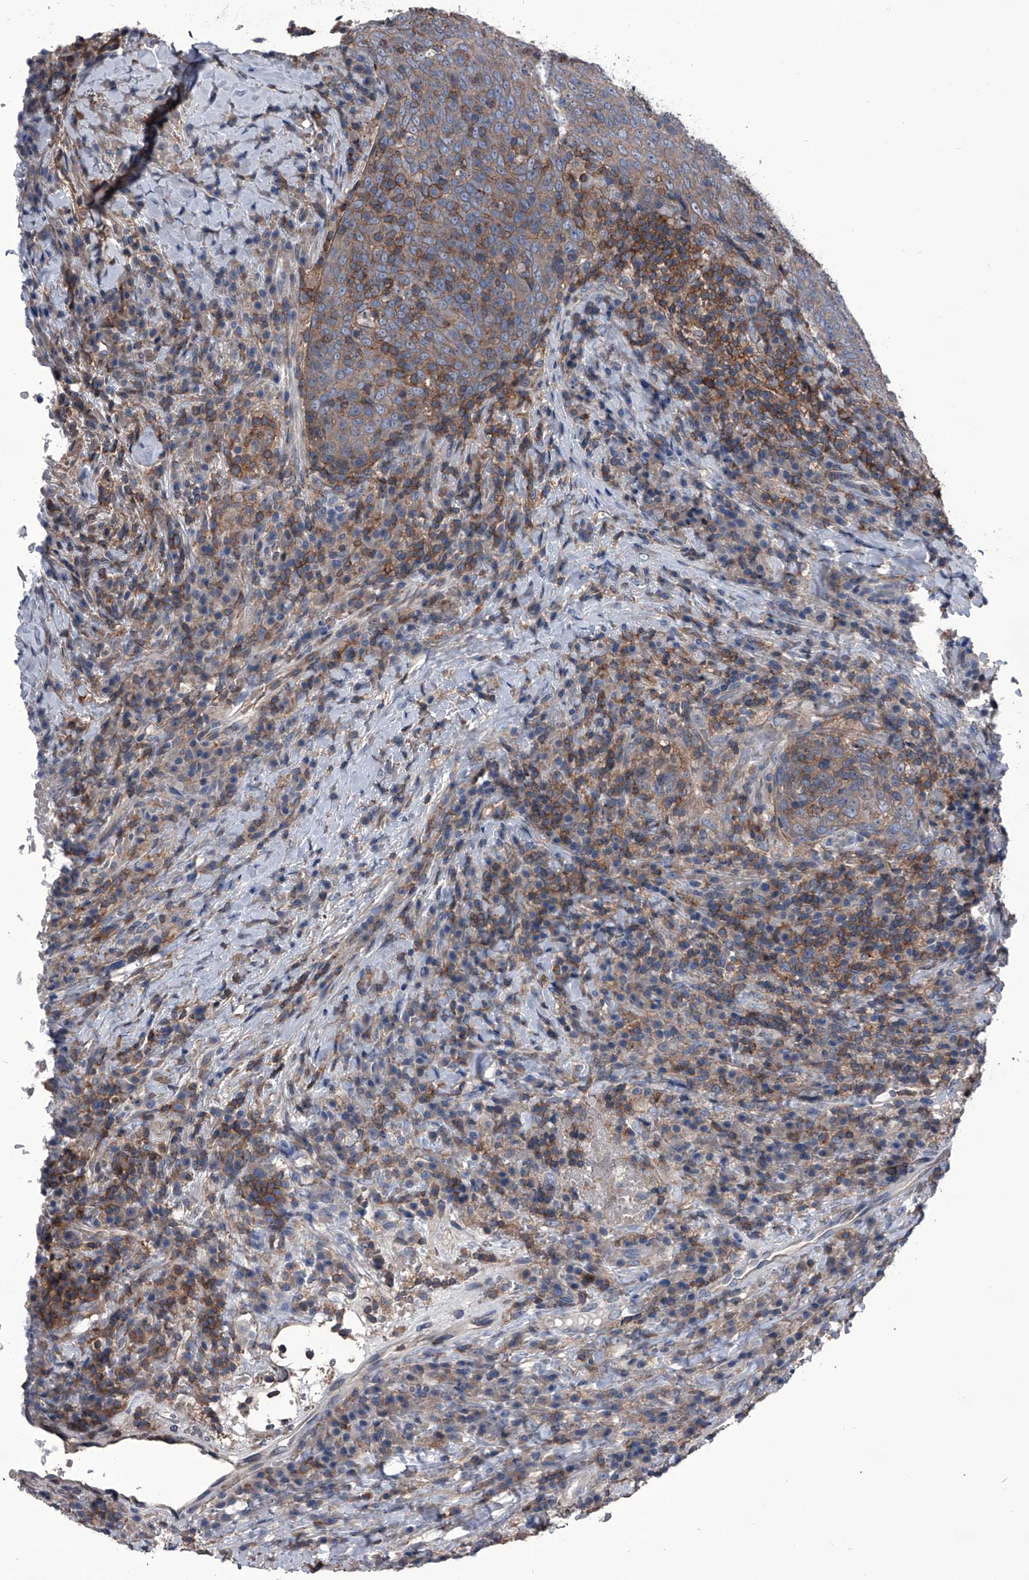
{"staining": {"intensity": "weak", "quantity": ">75%", "location": "cytoplasmic/membranous"}, "tissue": "head and neck cancer", "cell_type": "Tumor cells", "image_type": "cancer", "snomed": [{"axis": "morphology", "description": "Squamous cell carcinoma, NOS"}, {"axis": "morphology", "description": "Squamous cell carcinoma, metastatic, NOS"}, {"axis": "topography", "description": "Lymph node"}, {"axis": "topography", "description": "Head-Neck"}], "caption": "Immunohistochemistry (IHC) histopathology image of neoplastic tissue: human head and neck cancer (squamous cell carcinoma) stained using immunohistochemistry shows low levels of weak protein expression localized specifically in the cytoplasmic/membranous of tumor cells, appearing as a cytoplasmic/membranous brown color.", "gene": "PIP5K1A", "patient": {"sex": "male", "age": 62}}